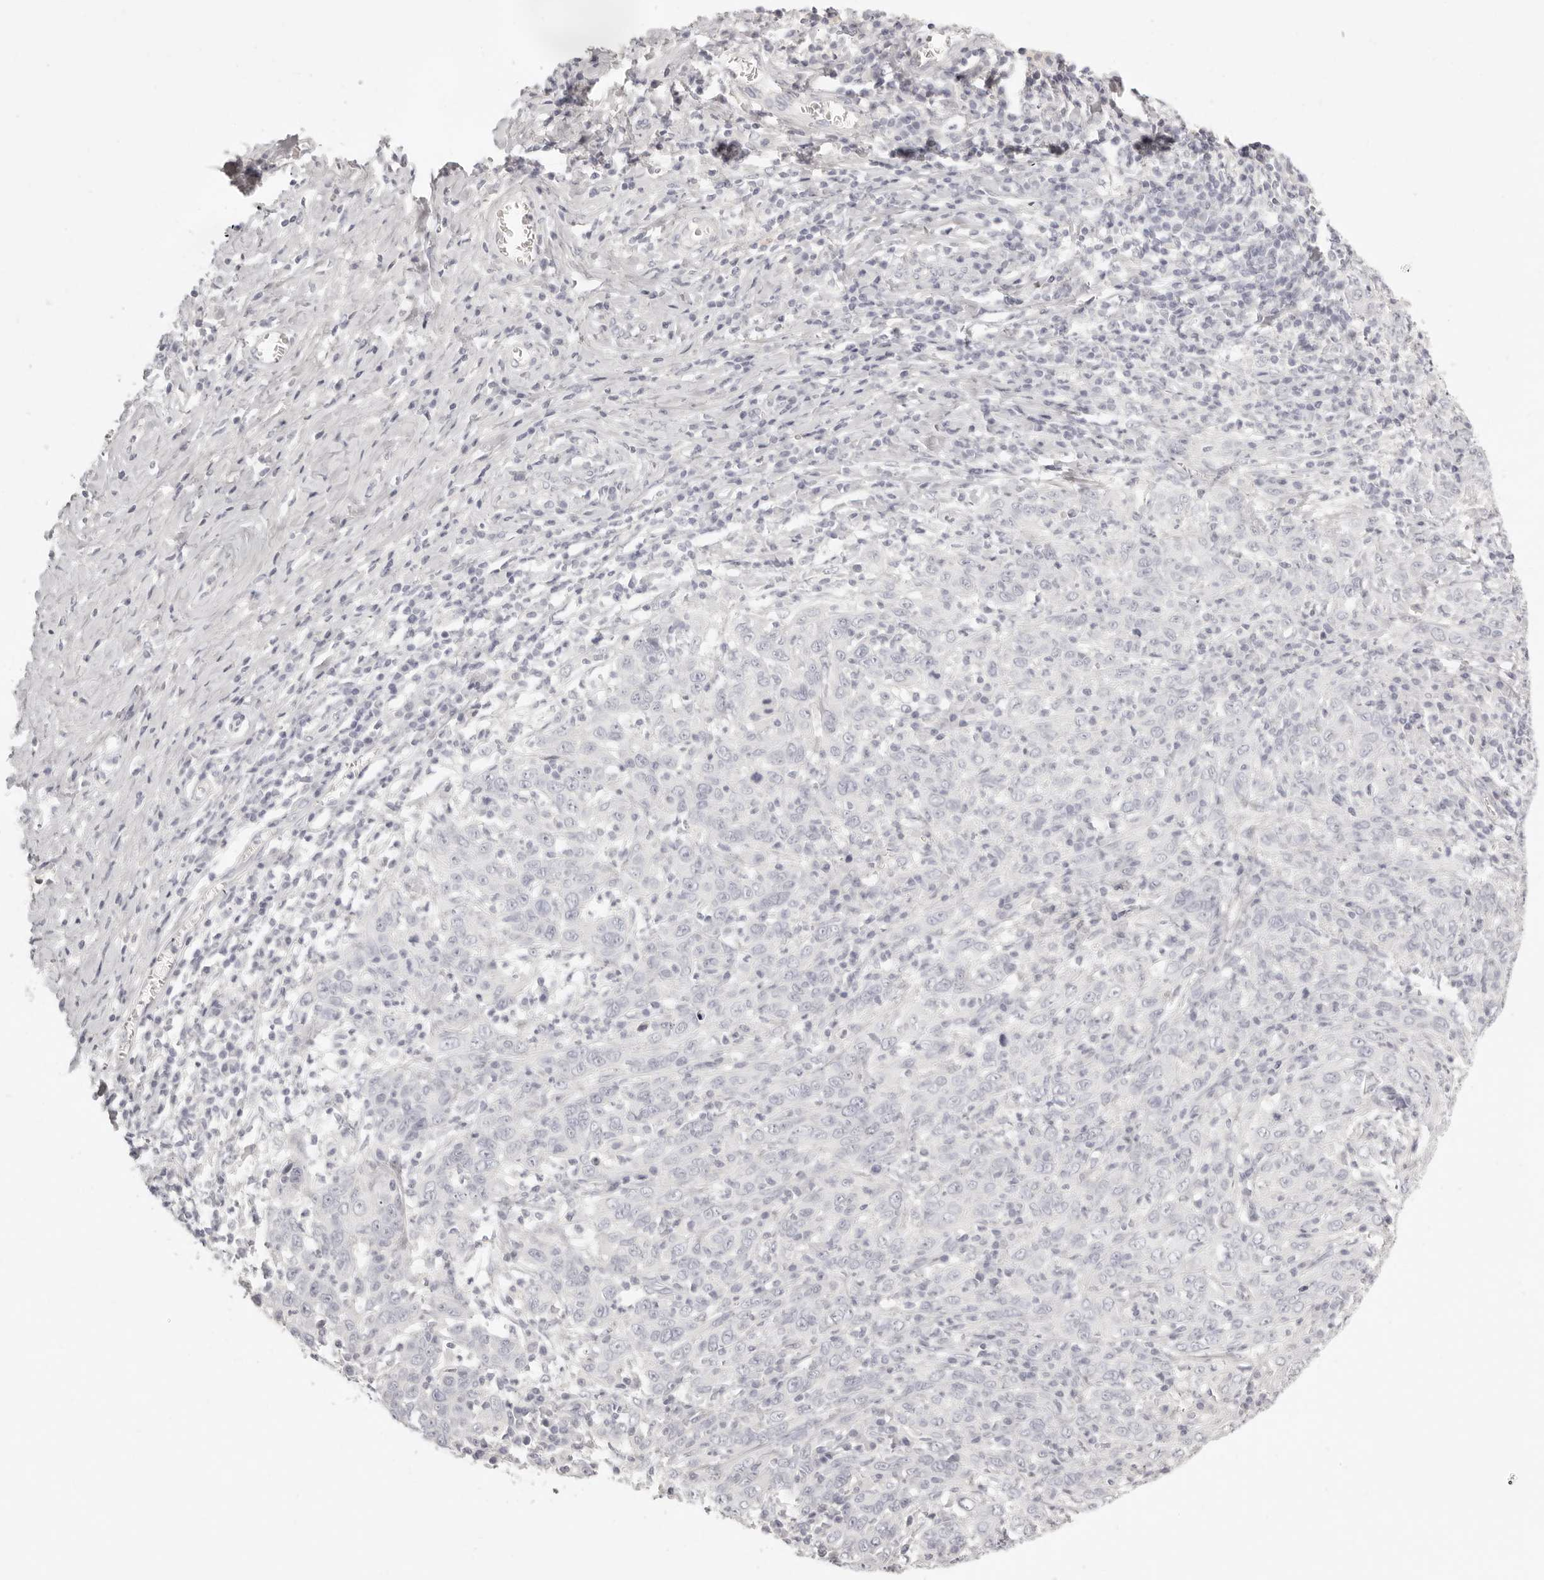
{"staining": {"intensity": "negative", "quantity": "none", "location": "none"}, "tissue": "cervical cancer", "cell_type": "Tumor cells", "image_type": "cancer", "snomed": [{"axis": "morphology", "description": "Squamous cell carcinoma, NOS"}, {"axis": "topography", "description": "Cervix"}], "caption": "A photomicrograph of squamous cell carcinoma (cervical) stained for a protein demonstrates no brown staining in tumor cells.", "gene": "FABP1", "patient": {"sex": "female", "age": 46}}